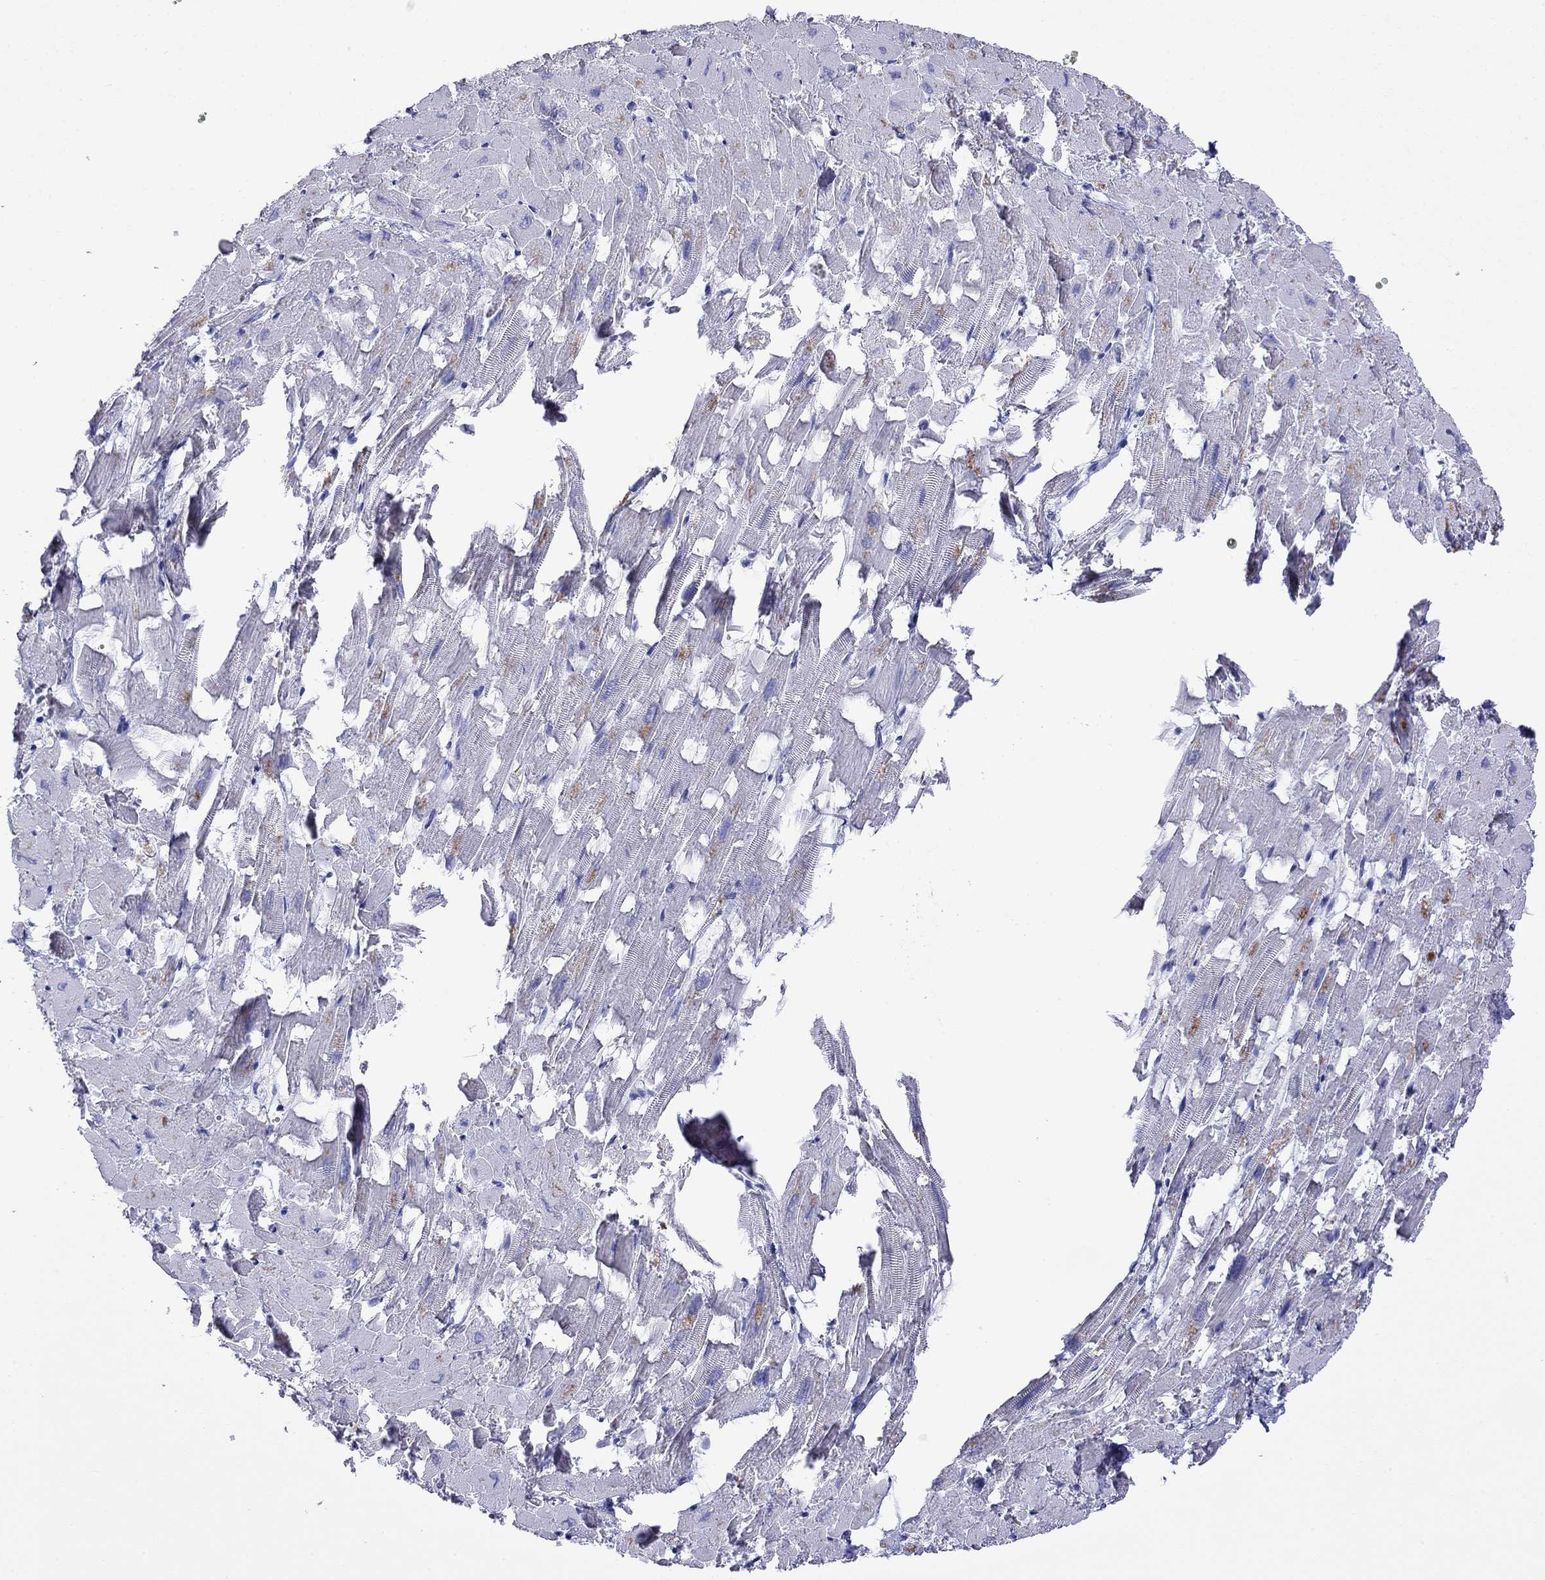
{"staining": {"intensity": "negative", "quantity": "none", "location": "none"}, "tissue": "heart muscle", "cell_type": "Cardiomyocytes", "image_type": "normal", "snomed": [{"axis": "morphology", "description": "Normal tissue, NOS"}, {"axis": "topography", "description": "Heart"}], "caption": "Immunohistochemical staining of normal heart muscle demonstrates no significant expression in cardiomyocytes. The staining is performed using DAB (3,3'-diaminobenzidine) brown chromogen with nuclei counter-stained in using hematoxylin.", "gene": "SLC30A8", "patient": {"sex": "female", "age": 64}}